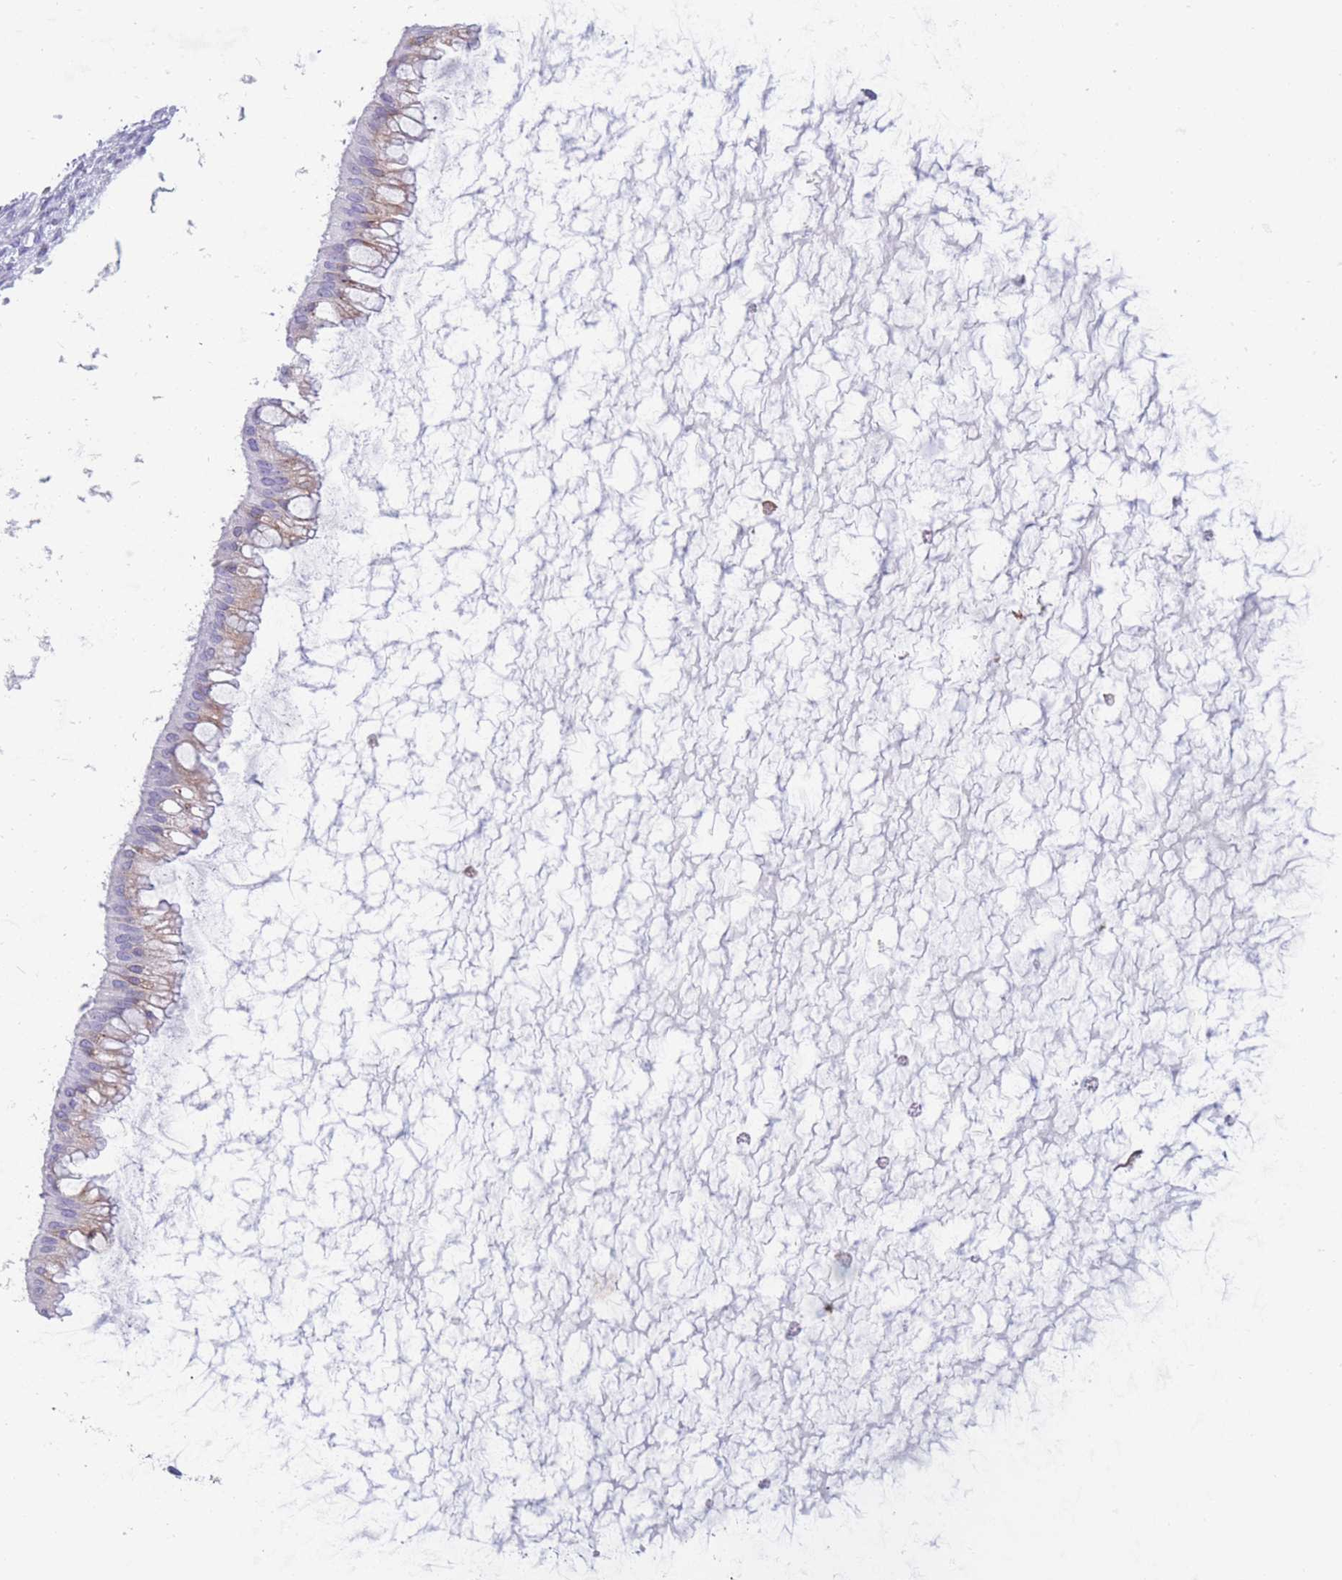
{"staining": {"intensity": "weak", "quantity": "25%-75%", "location": "cytoplasmic/membranous"}, "tissue": "ovarian cancer", "cell_type": "Tumor cells", "image_type": "cancer", "snomed": [{"axis": "morphology", "description": "Cystadenocarcinoma, mucinous, NOS"}, {"axis": "topography", "description": "Ovary"}], "caption": "Protein staining shows weak cytoplasmic/membranous positivity in approximately 25%-75% of tumor cells in mucinous cystadenocarcinoma (ovarian).", "gene": "COL27A1", "patient": {"sex": "female", "age": 73}}